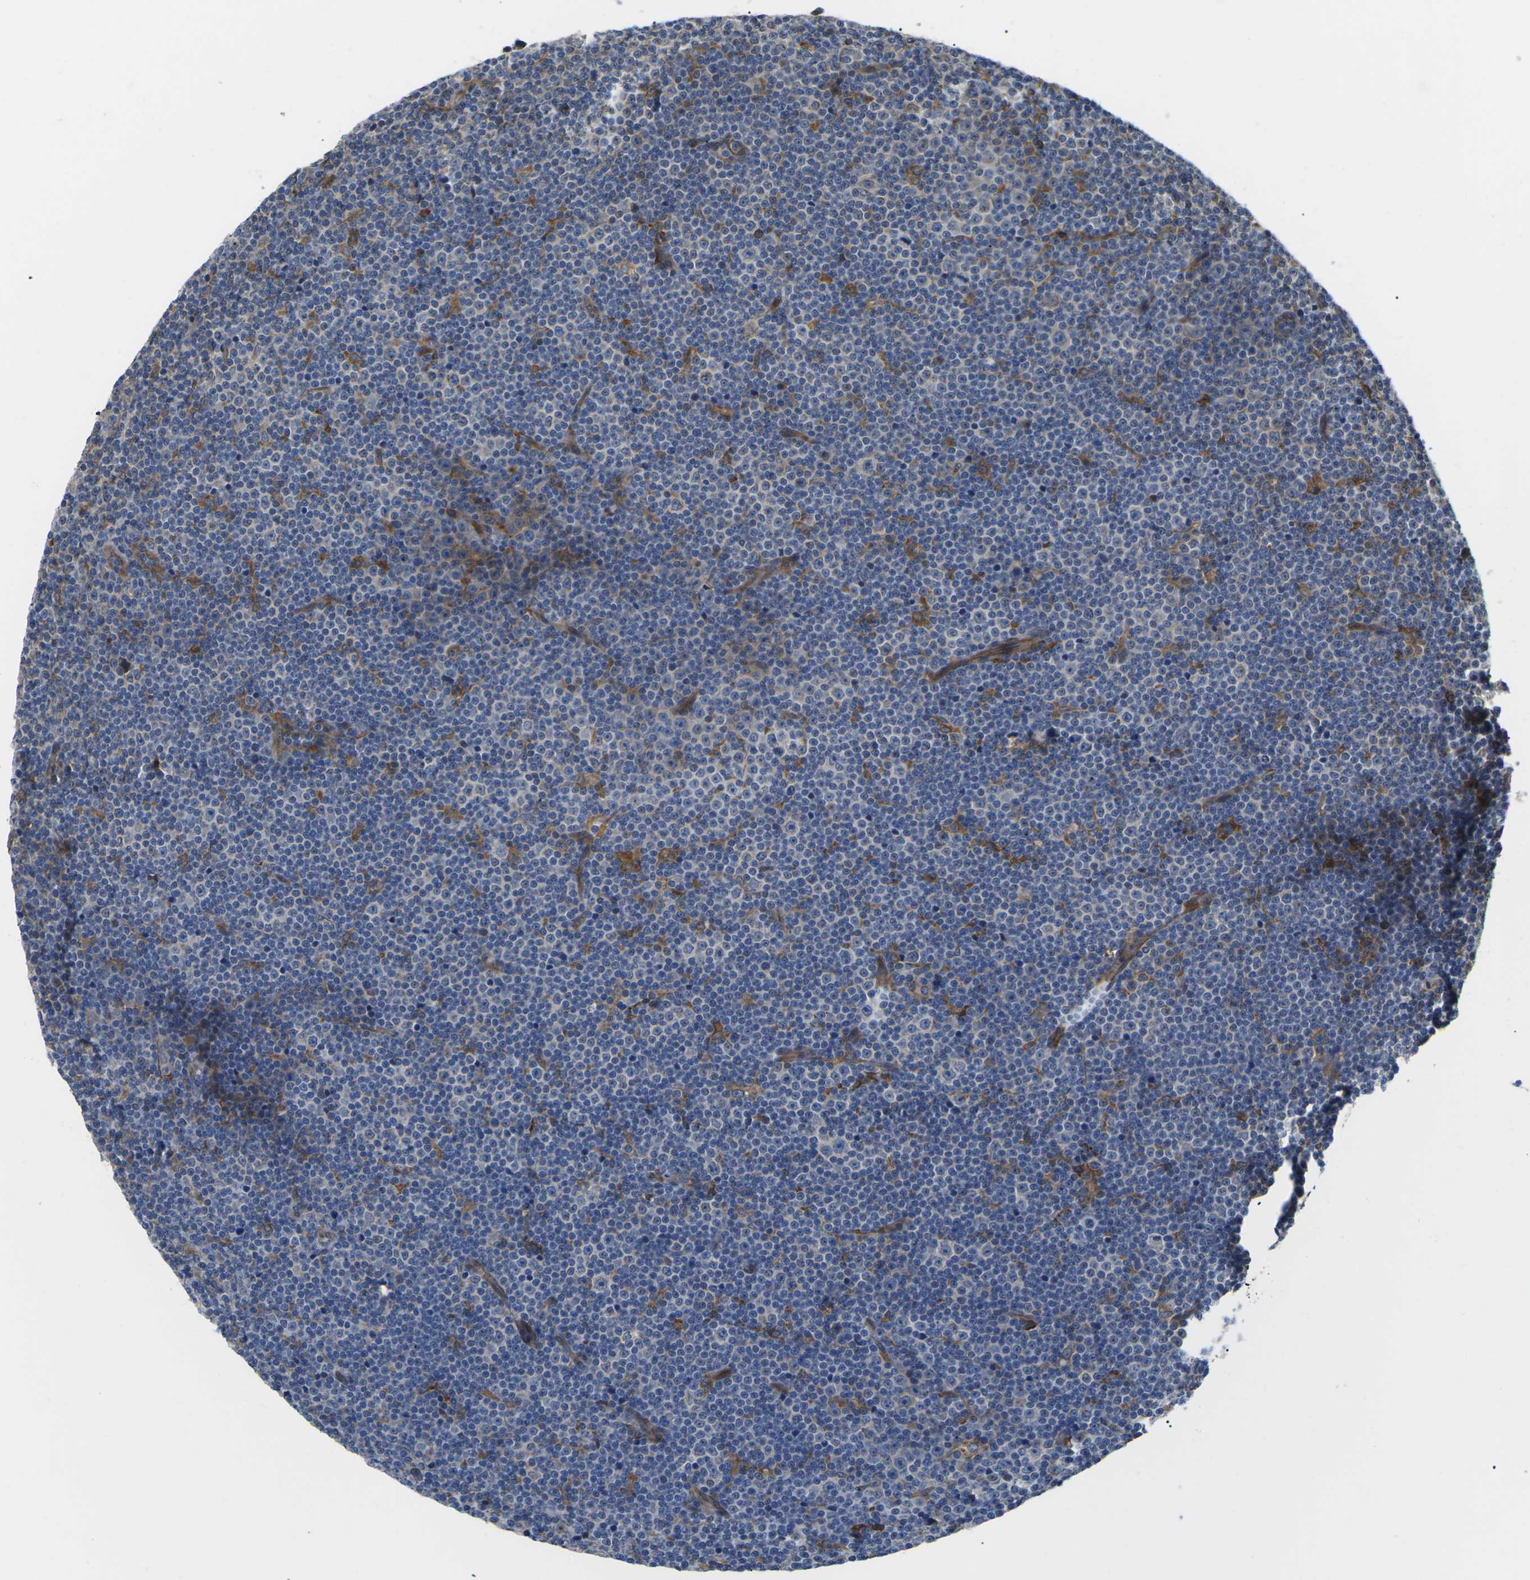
{"staining": {"intensity": "negative", "quantity": "none", "location": "none"}, "tissue": "lymphoma", "cell_type": "Tumor cells", "image_type": "cancer", "snomed": [{"axis": "morphology", "description": "Malignant lymphoma, non-Hodgkin's type, Low grade"}, {"axis": "topography", "description": "Lymph node"}], "caption": "A histopathology image of human malignant lymphoma, non-Hodgkin's type (low-grade) is negative for staining in tumor cells. Nuclei are stained in blue.", "gene": "TMEFF2", "patient": {"sex": "female", "age": 67}}